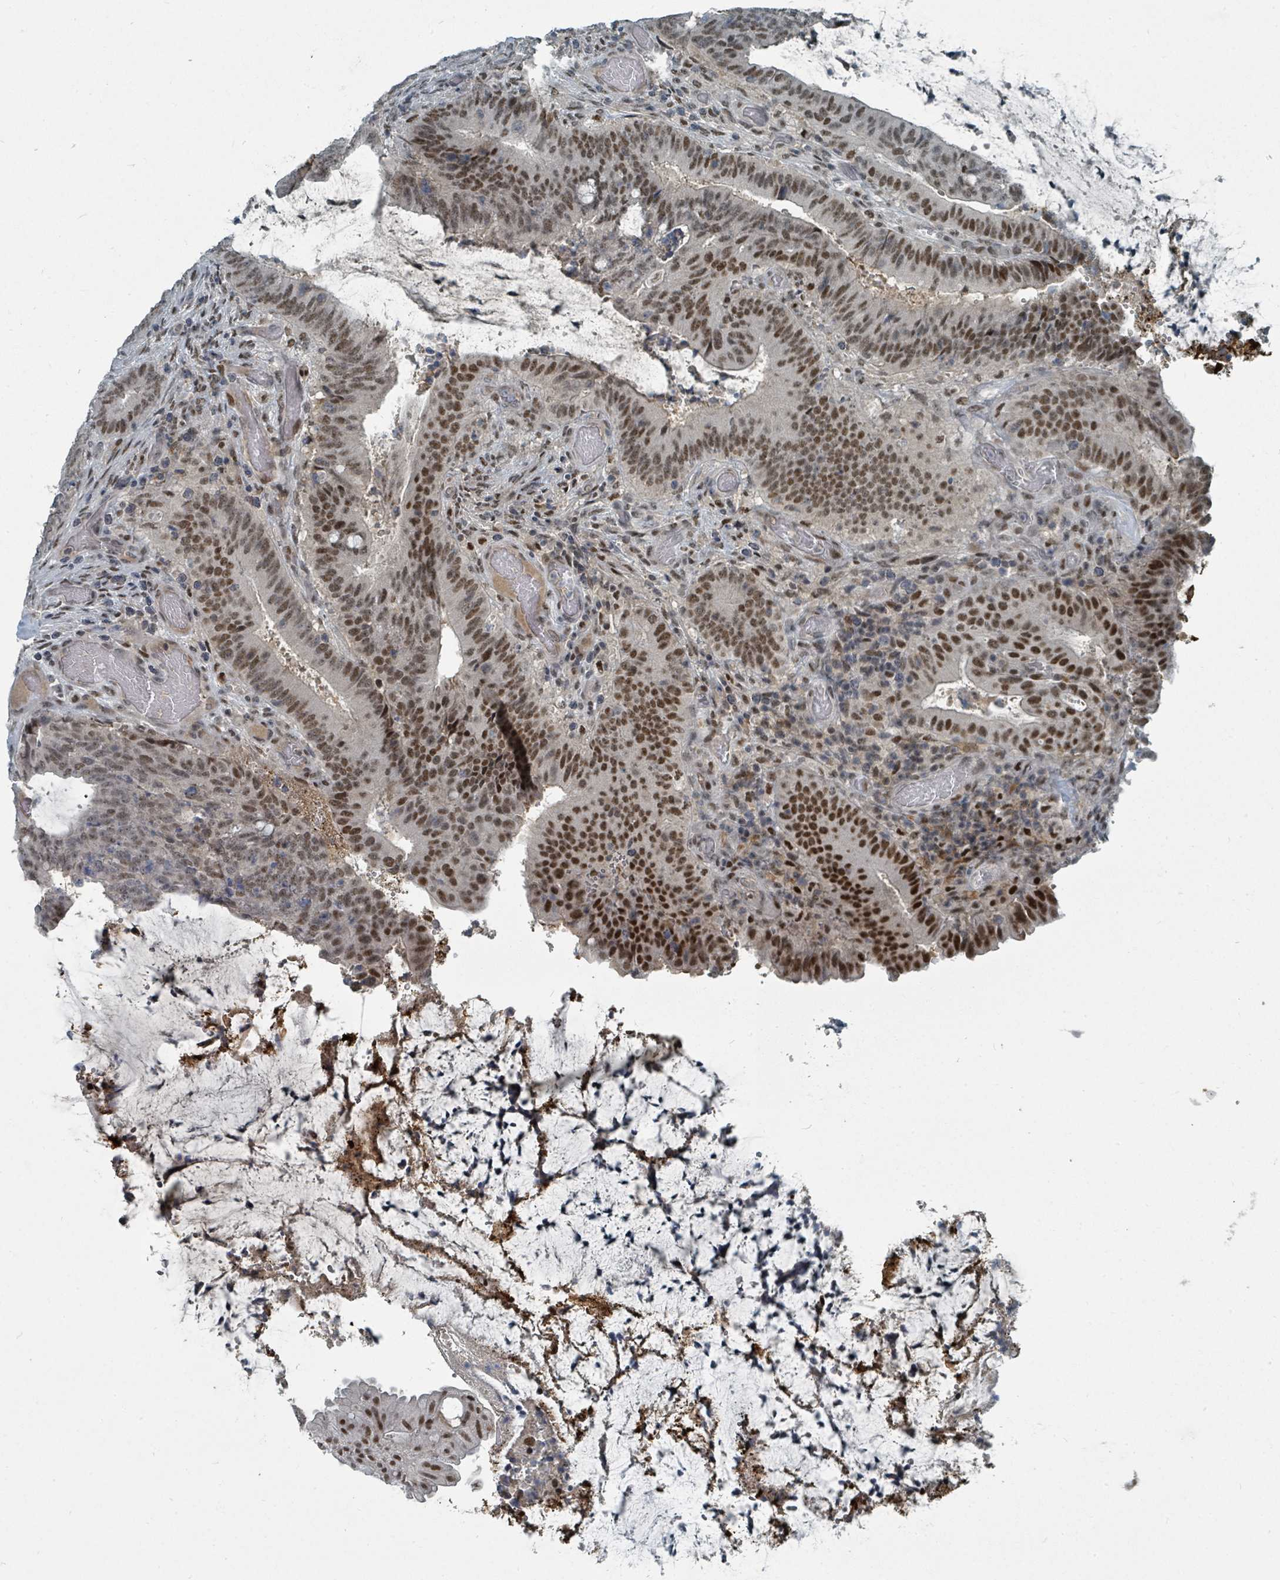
{"staining": {"intensity": "strong", "quantity": ">75%", "location": "nuclear"}, "tissue": "colorectal cancer", "cell_type": "Tumor cells", "image_type": "cancer", "snomed": [{"axis": "morphology", "description": "Adenocarcinoma, NOS"}, {"axis": "topography", "description": "Colon"}], "caption": "A high amount of strong nuclear staining is seen in approximately >75% of tumor cells in colorectal cancer tissue.", "gene": "UCK1", "patient": {"sex": "female", "age": 43}}